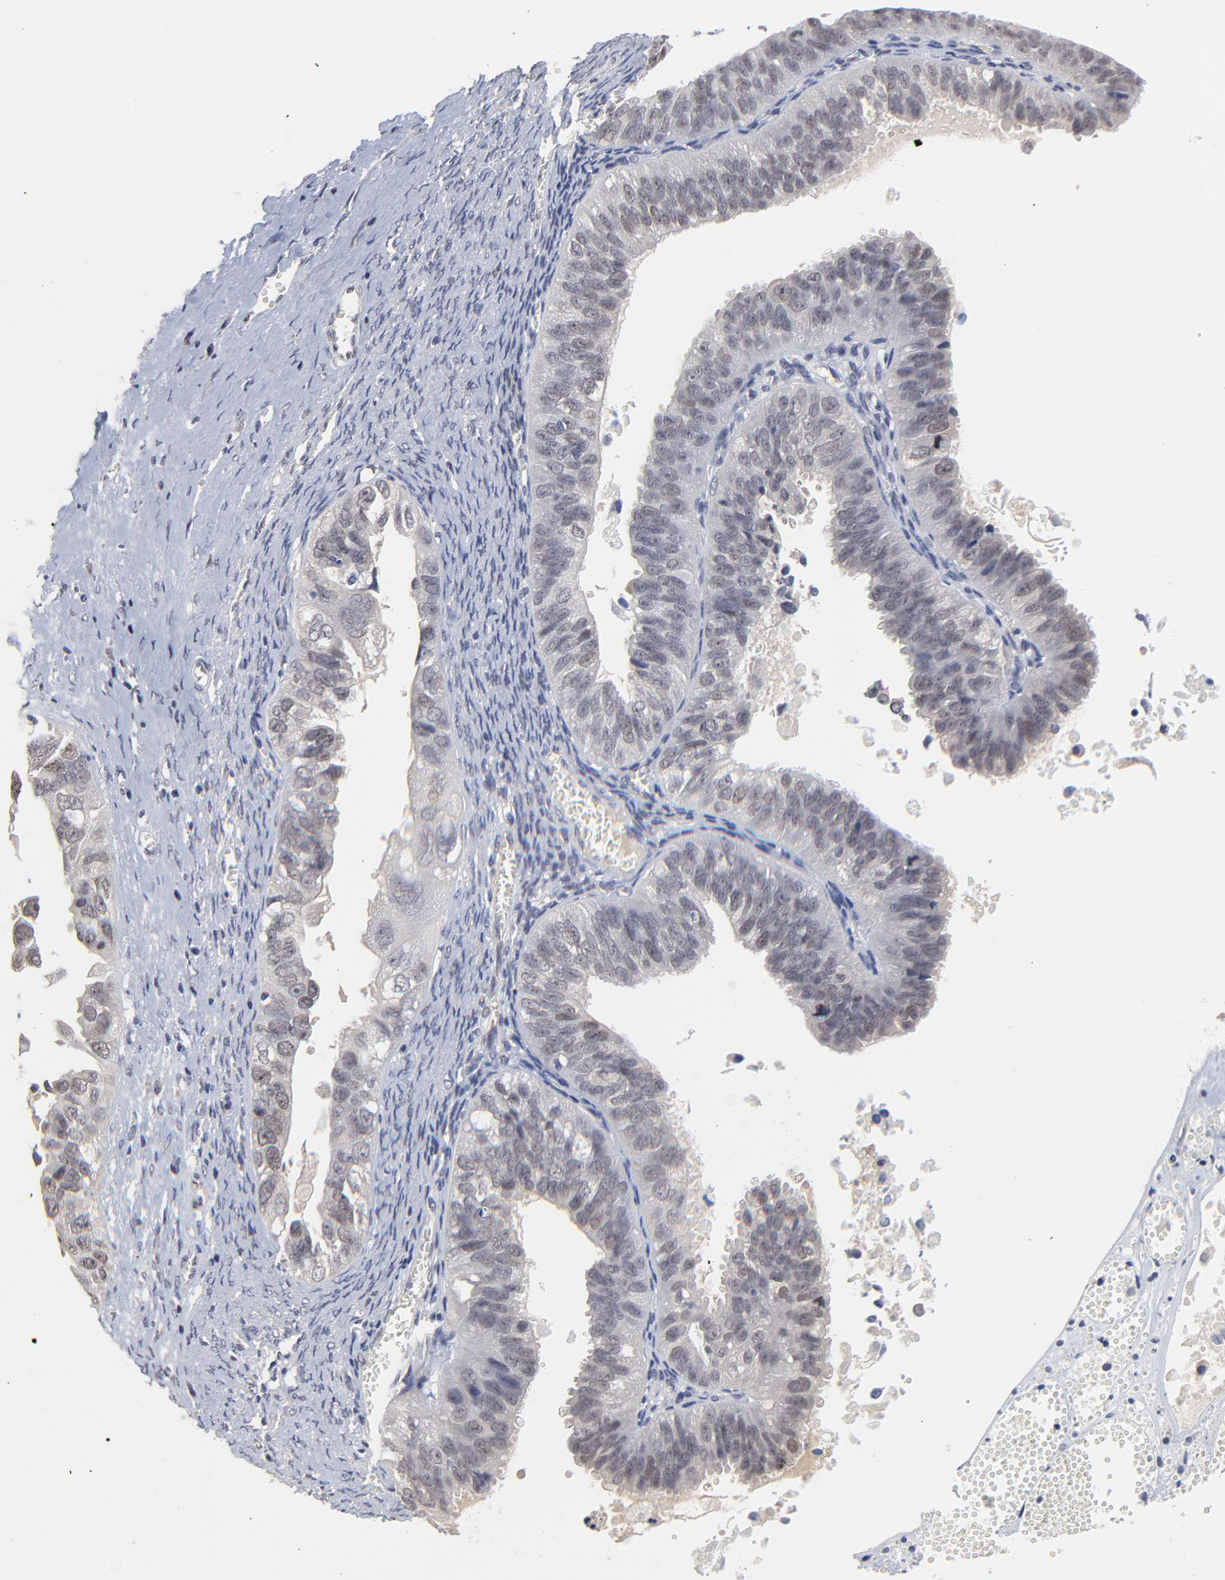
{"staining": {"intensity": "weak", "quantity": "<25%", "location": "nuclear"}, "tissue": "ovarian cancer", "cell_type": "Tumor cells", "image_type": "cancer", "snomed": [{"axis": "morphology", "description": "Carcinoma, endometroid"}, {"axis": "topography", "description": "Ovary"}], "caption": "The IHC photomicrograph has no significant positivity in tumor cells of ovarian cancer tissue. The staining is performed using DAB brown chromogen with nuclei counter-stained in using hematoxylin.", "gene": "FAM199X", "patient": {"sex": "female", "age": 85}}